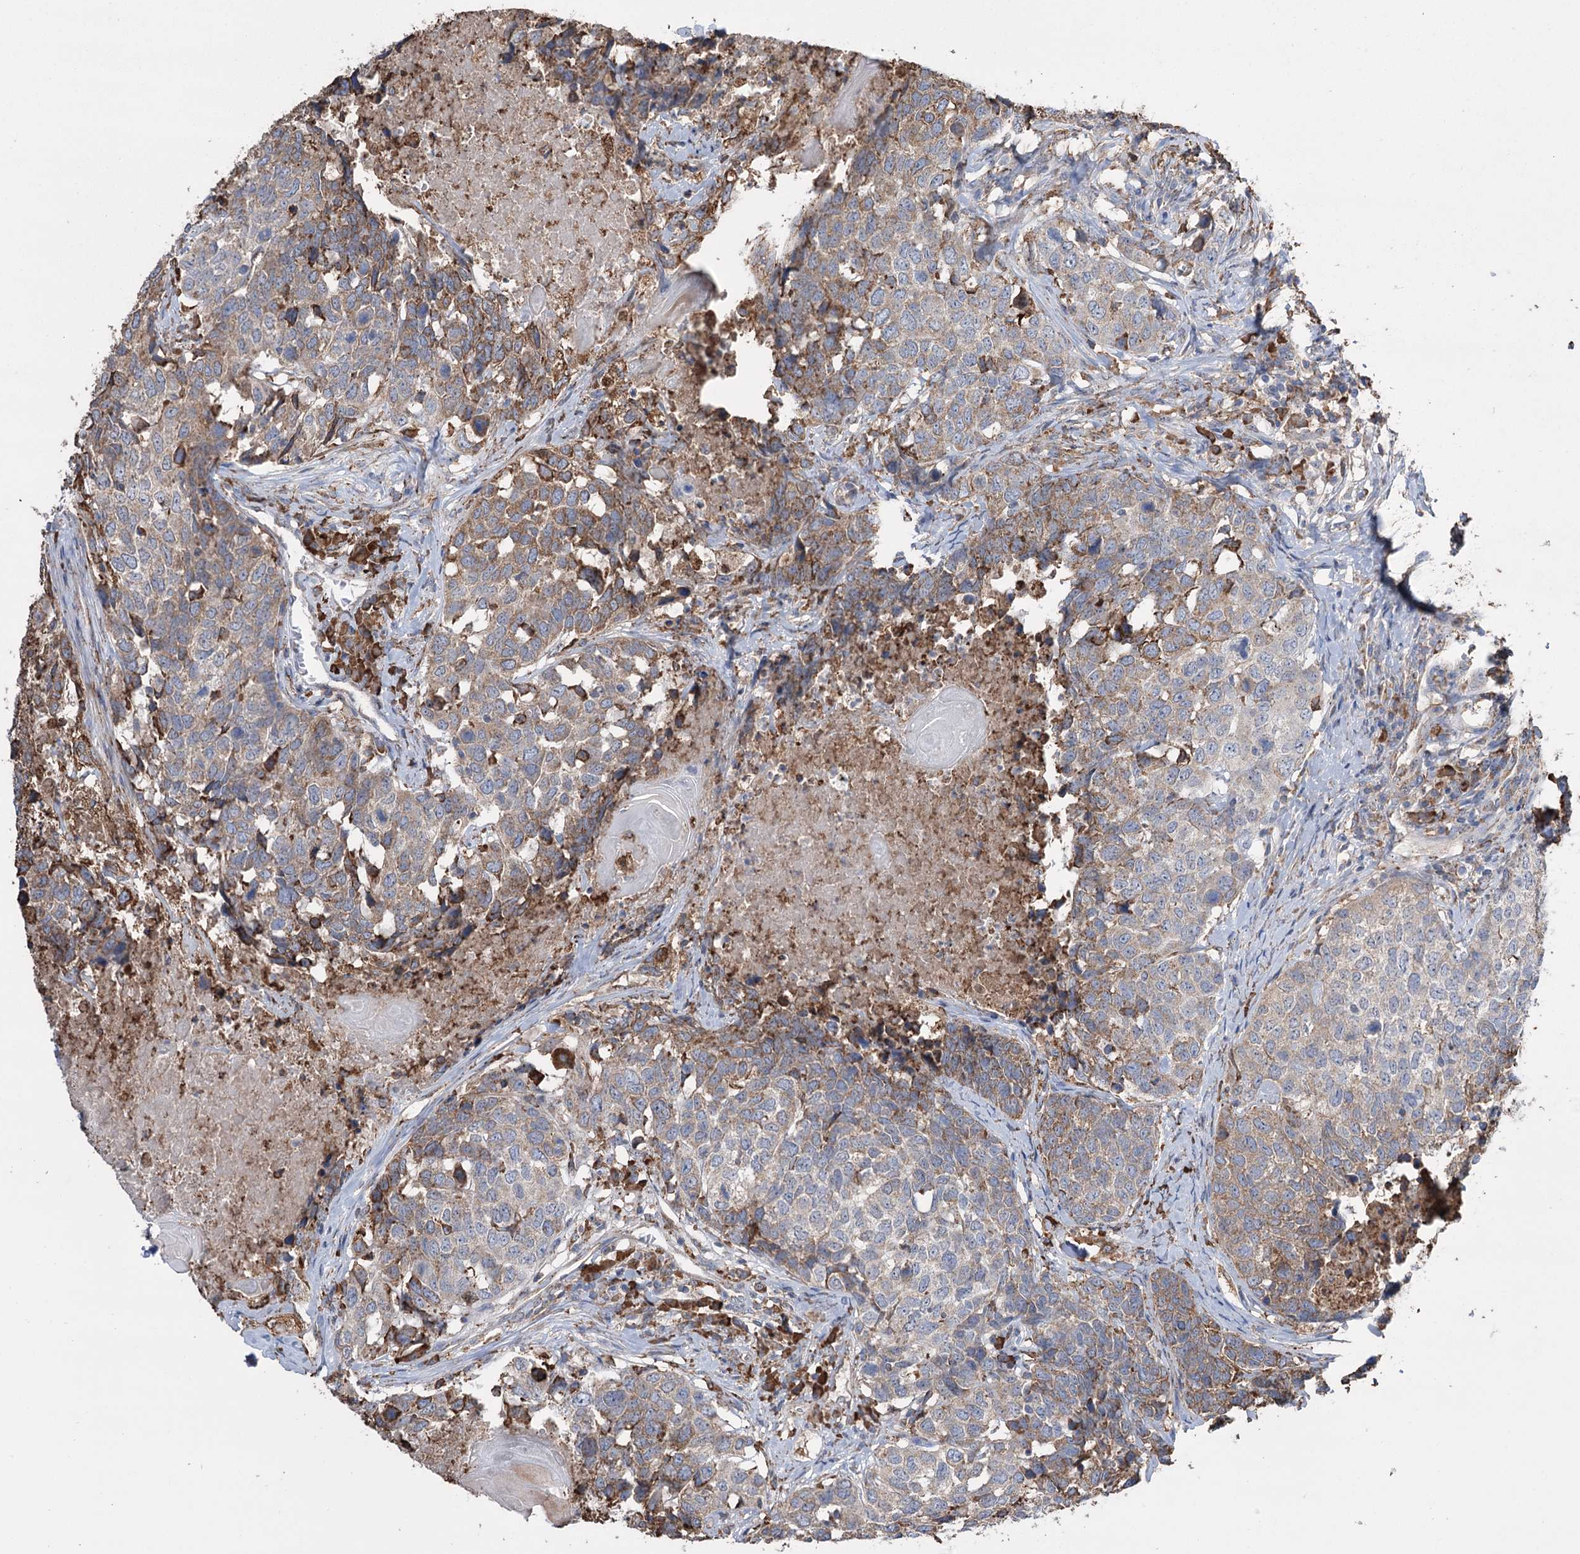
{"staining": {"intensity": "moderate", "quantity": ">75%", "location": "cytoplasmic/membranous"}, "tissue": "head and neck cancer", "cell_type": "Tumor cells", "image_type": "cancer", "snomed": [{"axis": "morphology", "description": "Squamous cell carcinoma, NOS"}, {"axis": "topography", "description": "Head-Neck"}], "caption": "Immunohistochemistry (IHC) histopathology image of head and neck cancer (squamous cell carcinoma) stained for a protein (brown), which exhibits medium levels of moderate cytoplasmic/membranous expression in approximately >75% of tumor cells.", "gene": "TRIM71", "patient": {"sex": "male", "age": 66}}